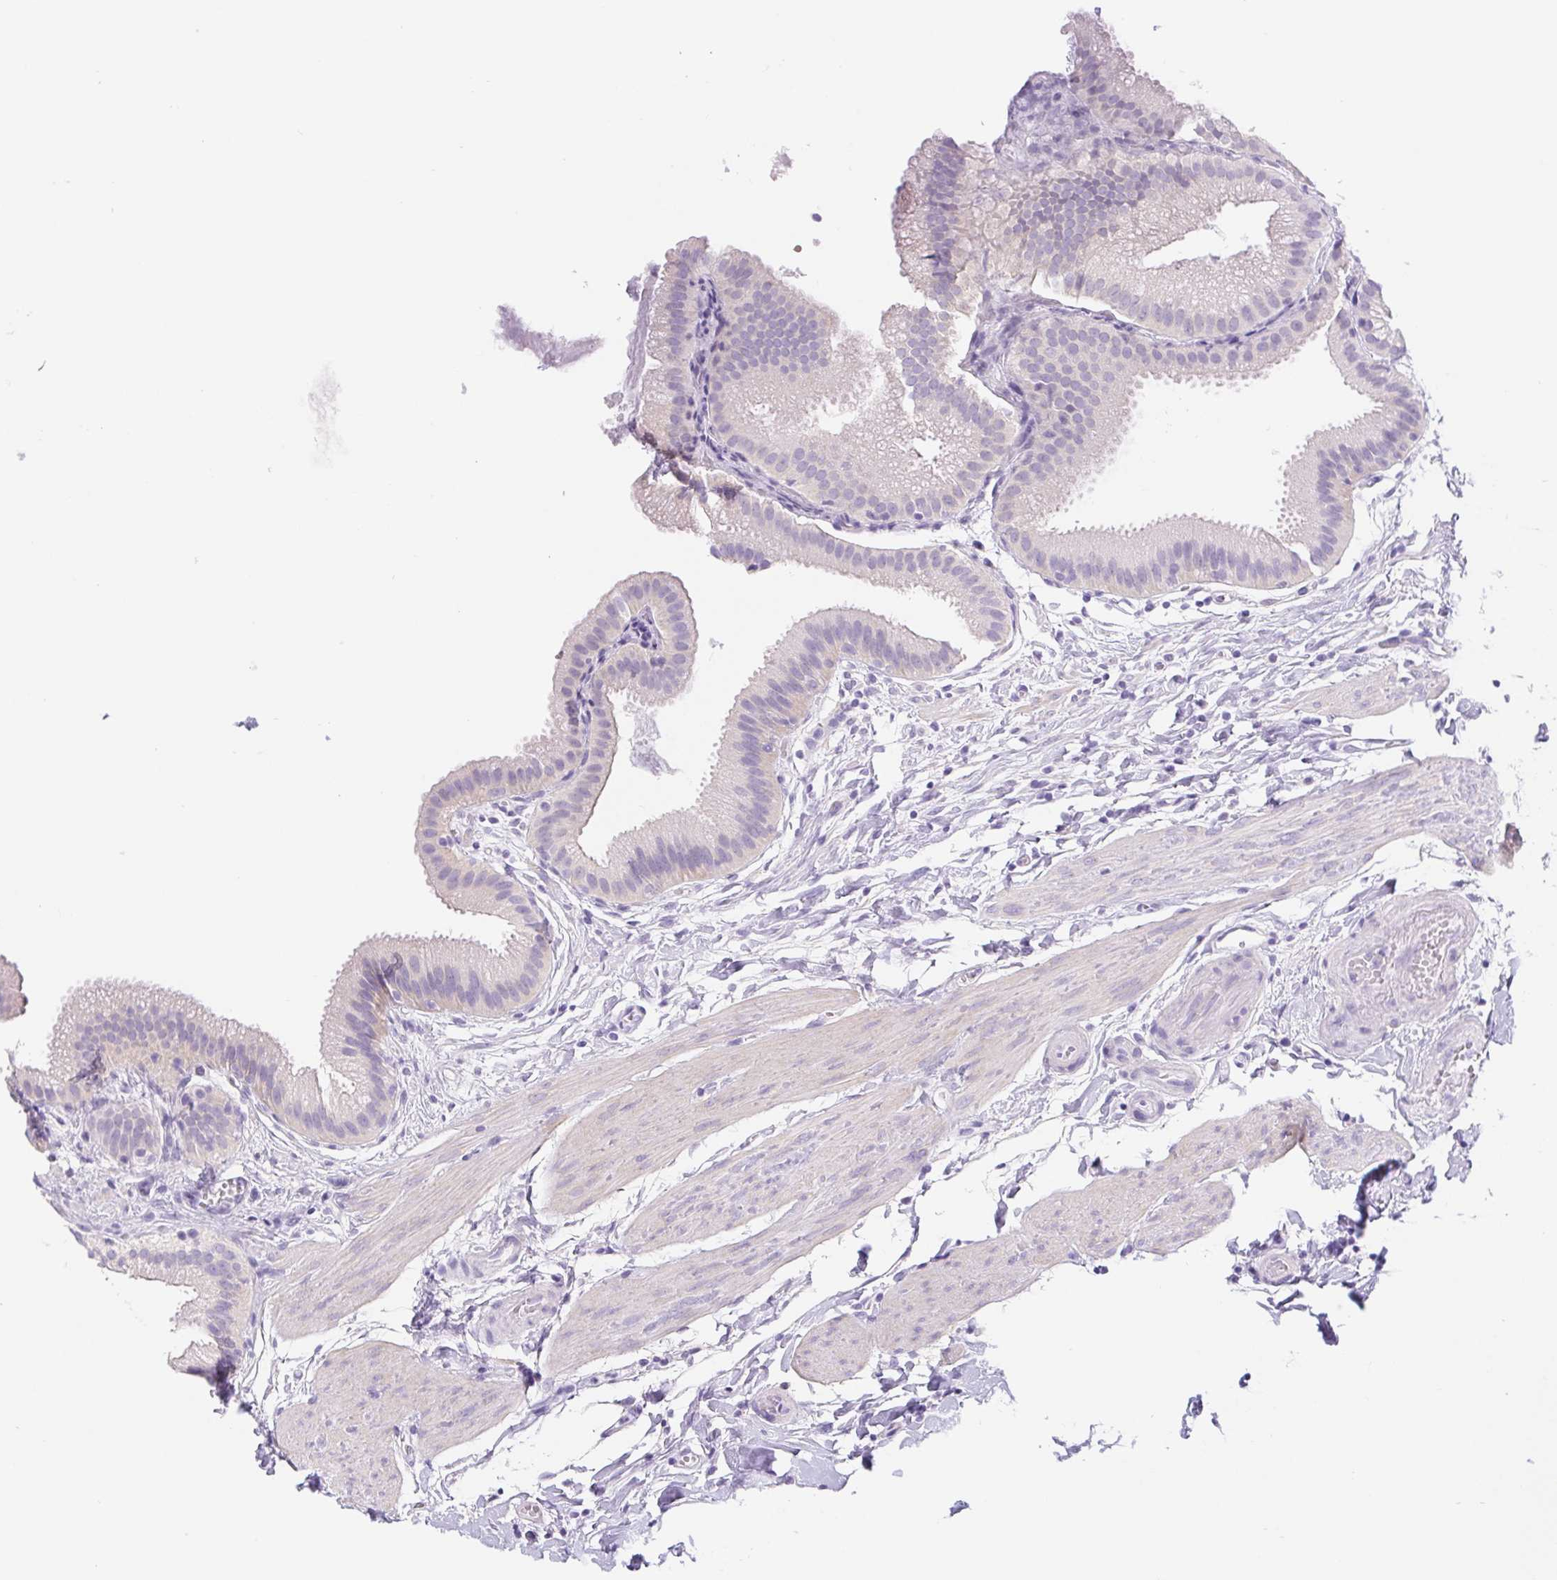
{"staining": {"intensity": "negative", "quantity": "none", "location": "none"}, "tissue": "gallbladder", "cell_type": "Glandular cells", "image_type": "normal", "snomed": [{"axis": "morphology", "description": "Normal tissue, NOS"}, {"axis": "topography", "description": "Gallbladder"}], "caption": "DAB immunohistochemical staining of normal human gallbladder reveals no significant expression in glandular cells. The staining was performed using DAB (3,3'-diaminobenzidine) to visualize the protein expression in brown, while the nuclei were stained in blue with hematoxylin (Magnification: 20x).", "gene": "DYNC2LI1", "patient": {"sex": "female", "age": 63}}